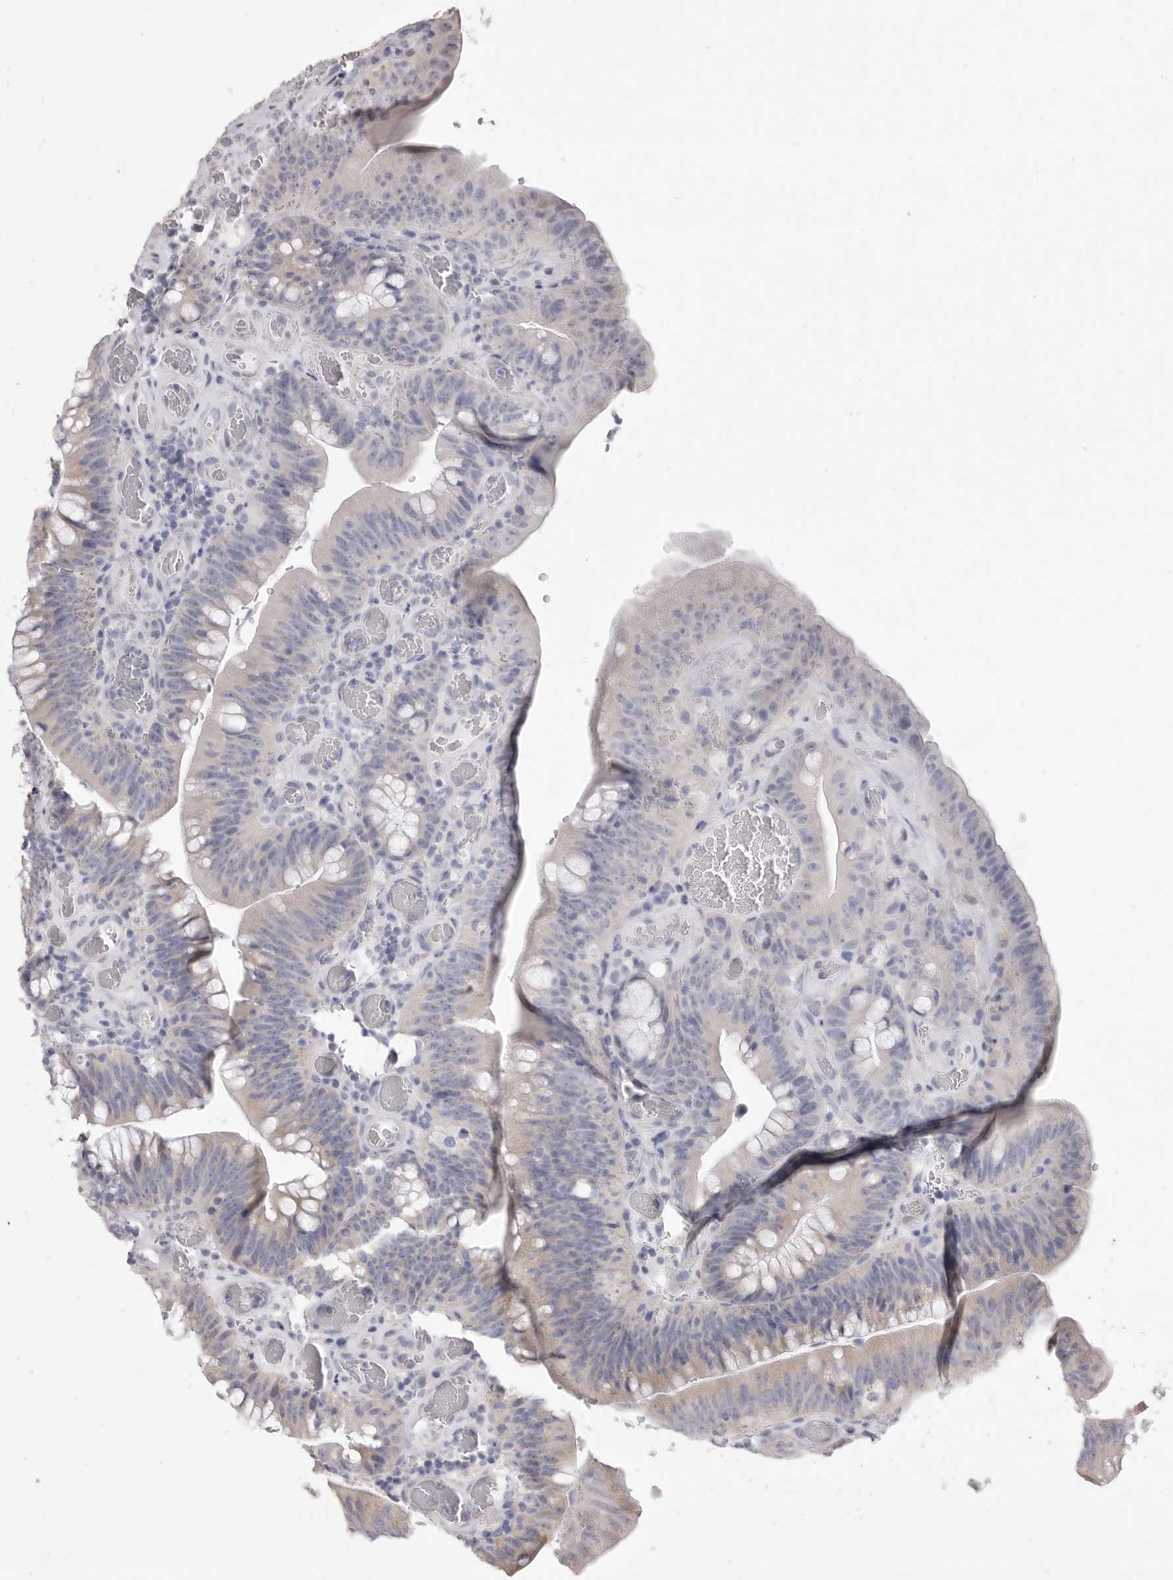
{"staining": {"intensity": "moderate", "quantity": "25%-75%", "location": "cytoplasmic/membranous"}, "tissue": "colorectal cancer", "cell_type": "Tumor cells", "image_type": "cancer", "snomed": [{"axis": "morphology", "description": "Normal tissue, NOS"}, {"axis": "topography", "description": "Colon"}], "caption": "Immunohistochemistry (IHC) staining of colorectal cancer, which exhibits medium levels of moderate cytoplasmic/membranous expression in about 25%-75% of tumor cells indicating moderate cytoplasmic/membranous protein positivity. The staining was performed using DAB (brown) for protein detection and nuclei were counterstained in hematoxylin (blue).", "gene": "TBC1D8B", "patient": {"sex": "female", "age": 82}}